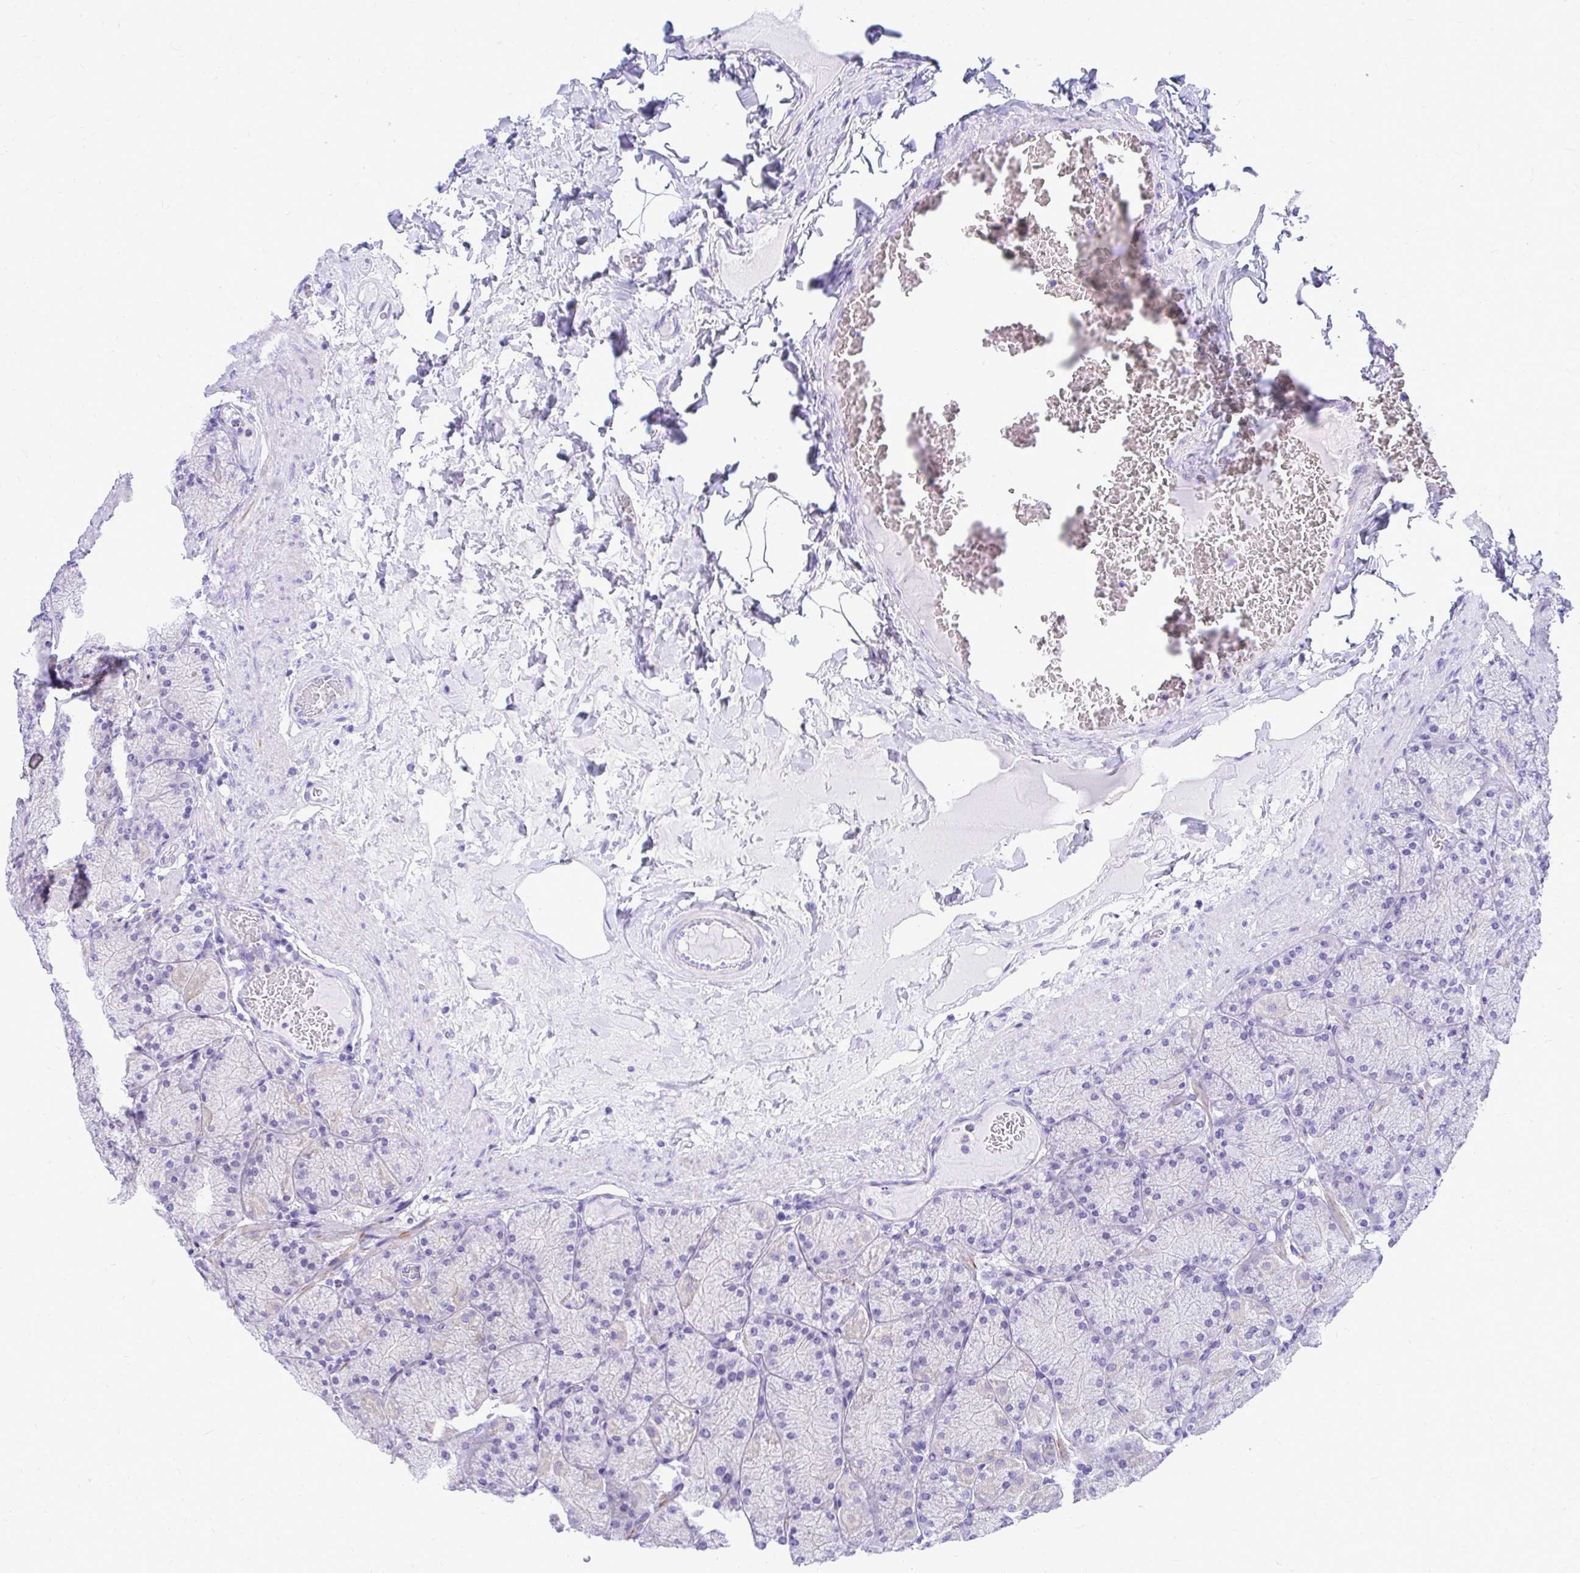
{"staining": {"intensity": "negative", "quantity": "none", "location": "none"}, "tissue": "stomach", "cell_type": "Glandular cells", "image_type": "normal", "snomed": [{"axis": "morphology", "description": "Normal tissue, NOS"}, {"axis": "topography", "description": "Stomach, upper"}], "caption": "High power microscopy micrograph of an immunohistochemistry (IHC) image of unremarkable stomach, revealing no significant expression in glandular cells.", "gene": "ZSWIM9", "patient": {"sex": "female", "age": 56}}